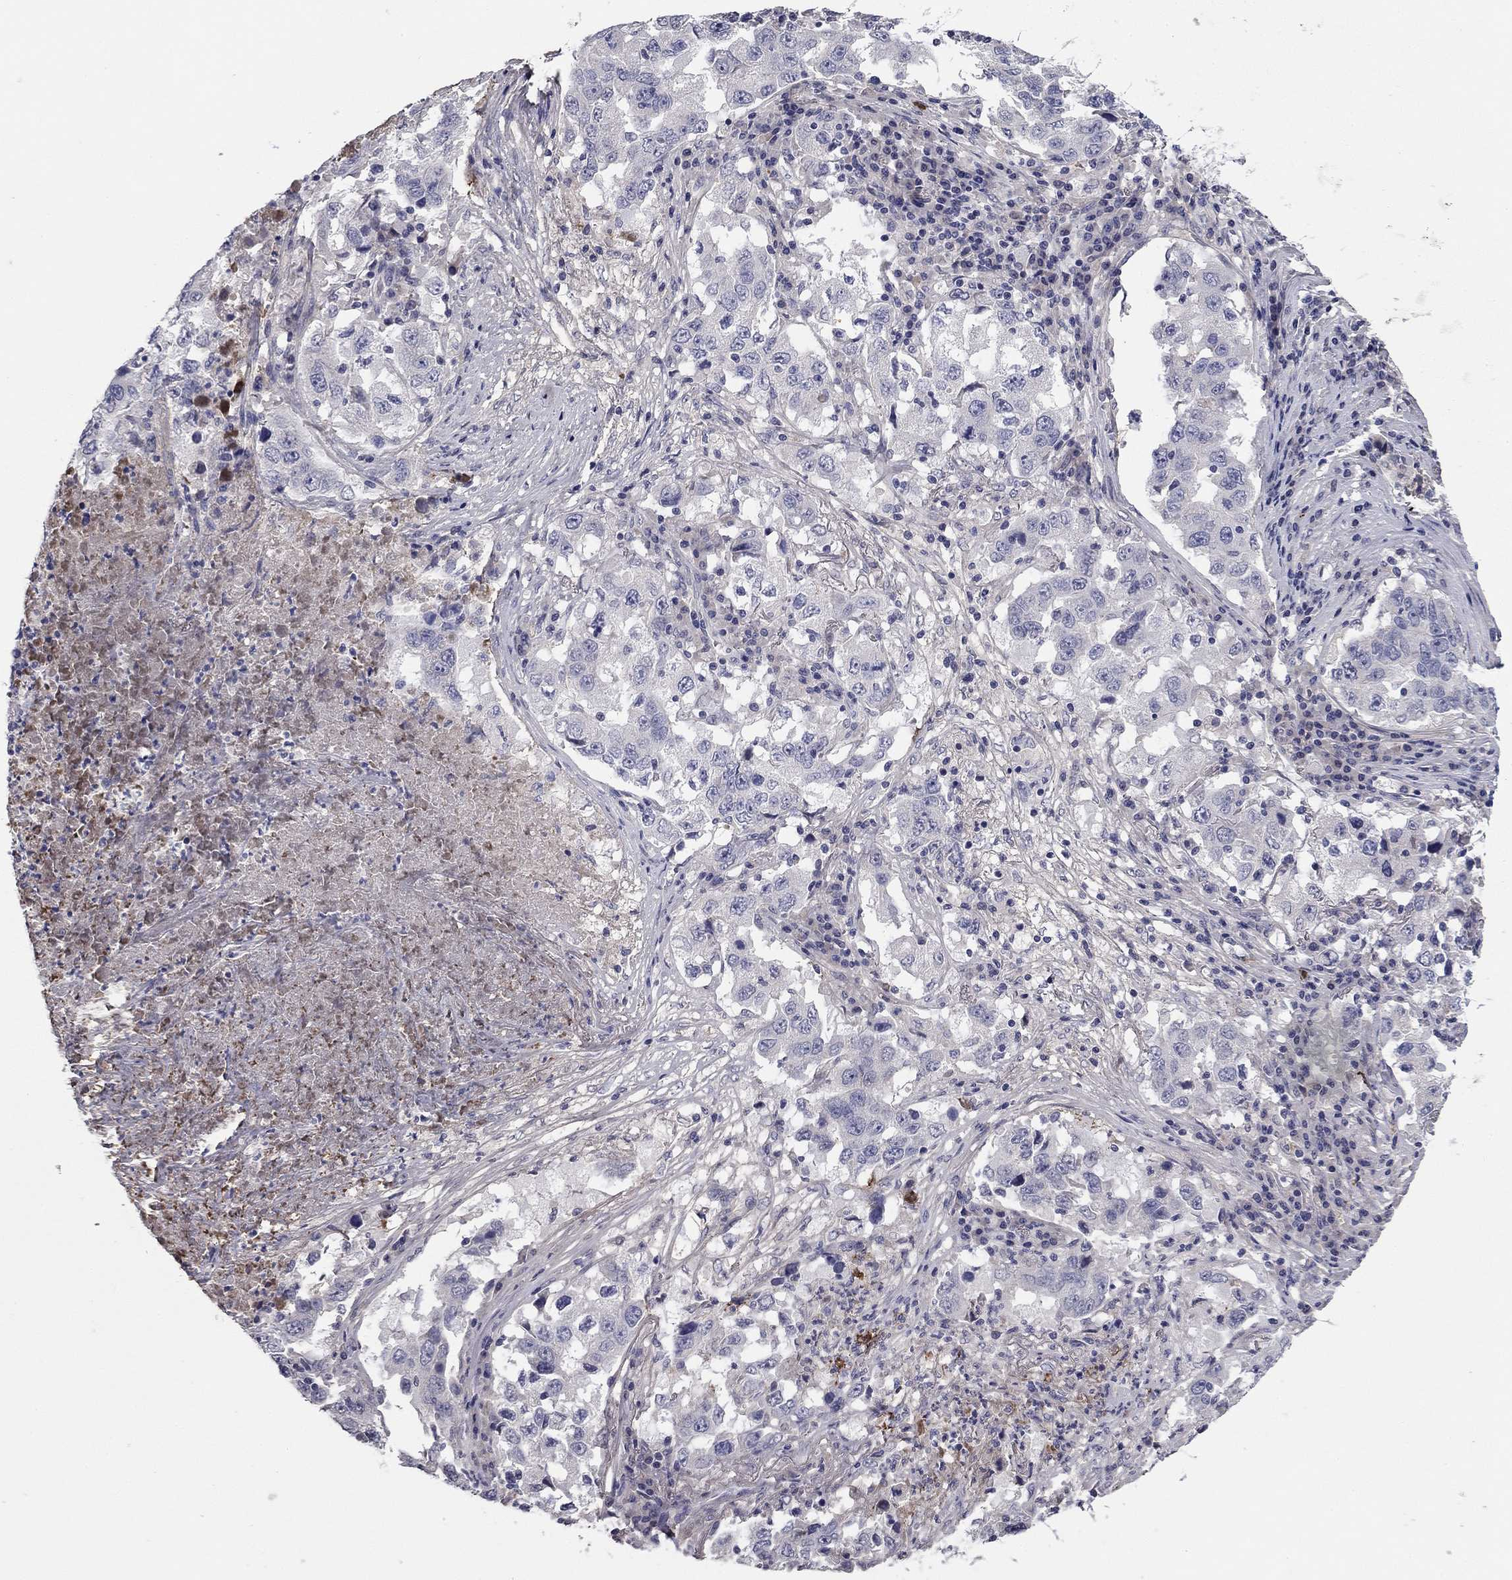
{"staining": {"intensity": "negative", "quantity": "none", "location": "none"}, "tissue": "lung cancer", "cell_type": "Tumor cells", "image_type": "cancer", "snomed": [{"axis": "morphology", "description": "Adenocarcinoma, NOS"}, {"axis": "topography", "description": "Lung"}], "caption": "IHC of human adenocarcinoma (lung) reveals no staining in tumor cells.", "gene": "COL2A1", "patient": {"sex": "male", "age": 73}}